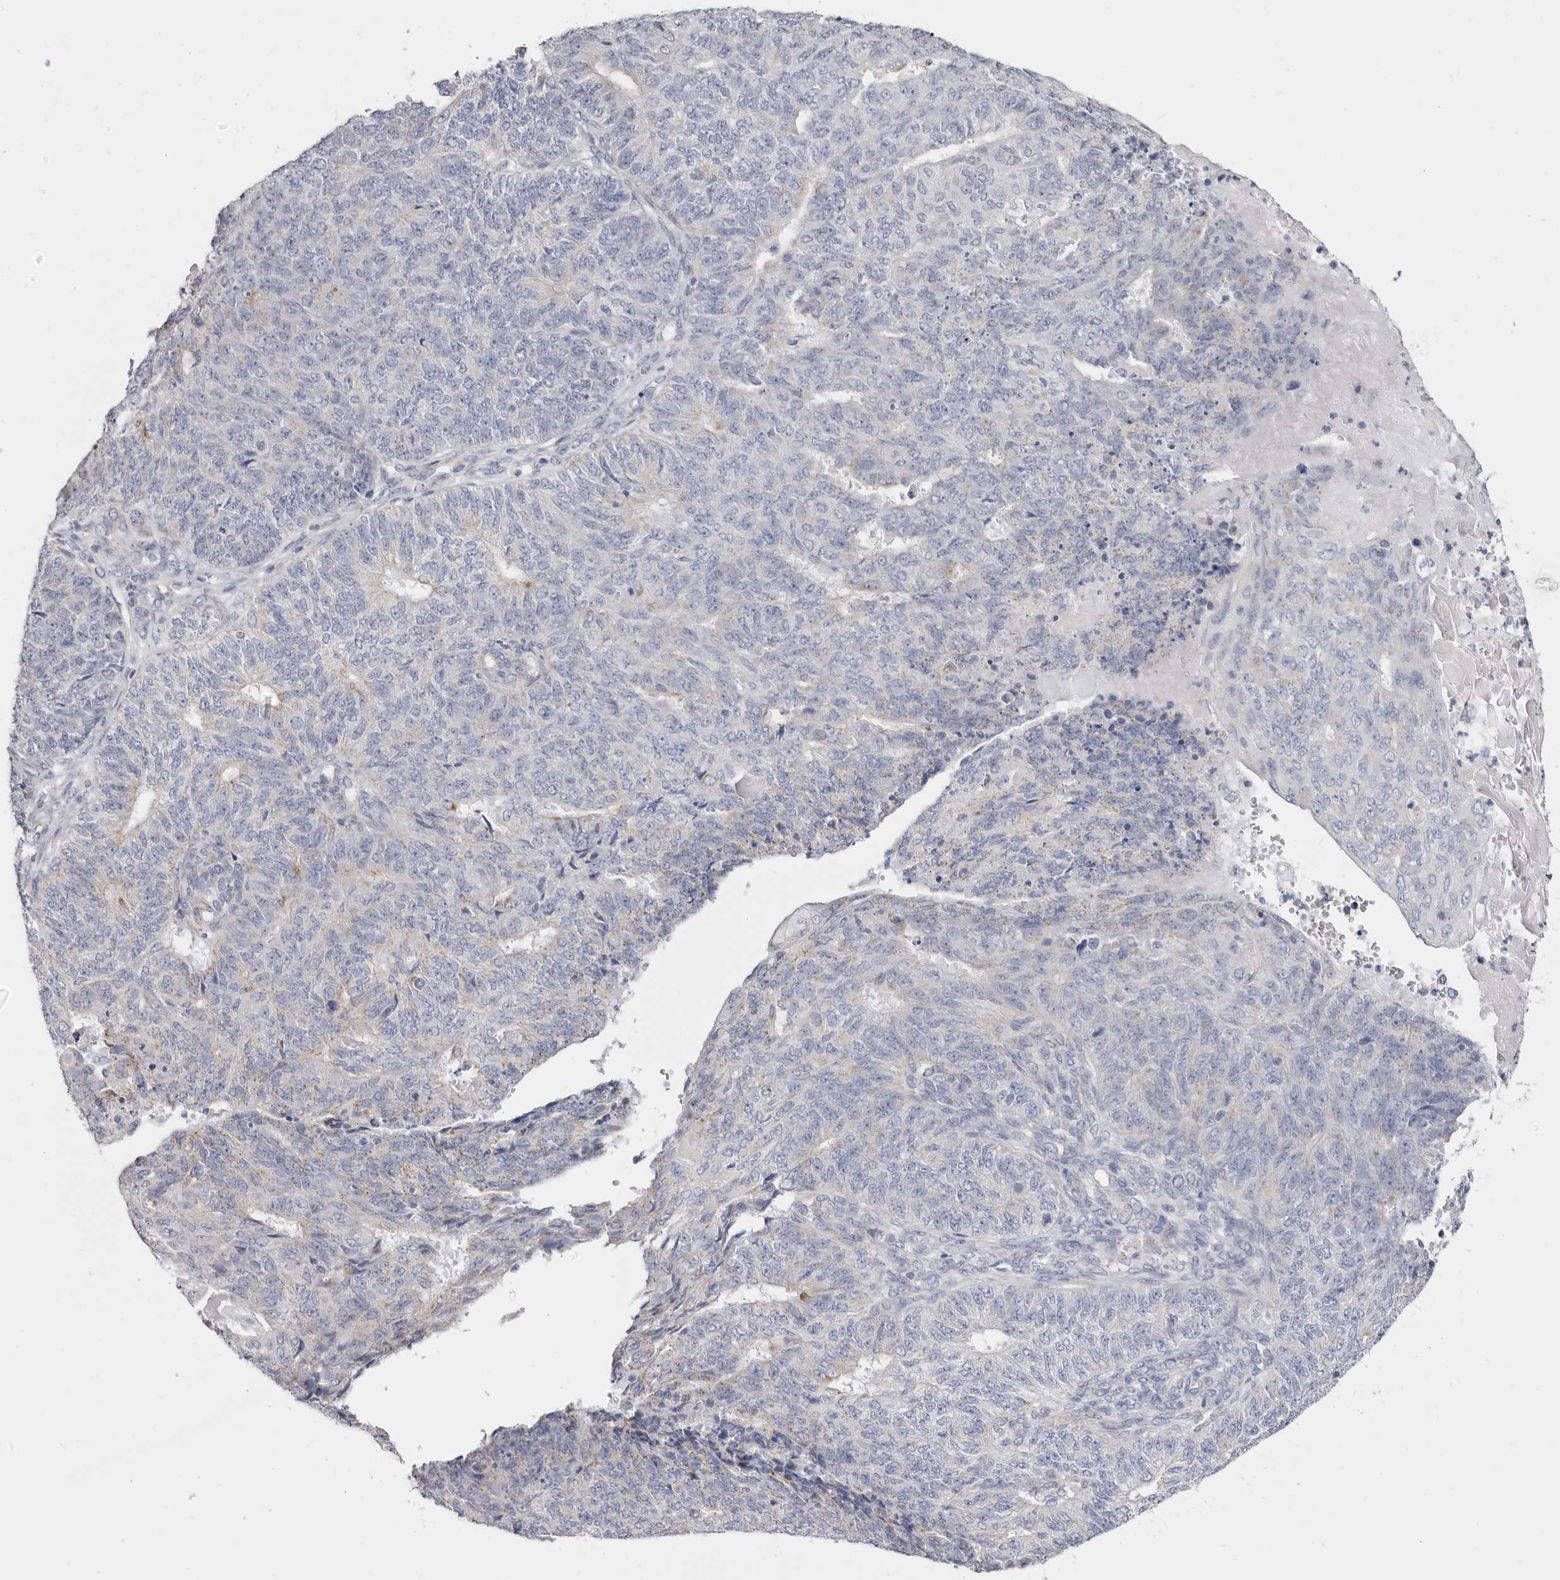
{"staining": {"intensity": "weak", "quantity": "<25%", "location": "cytoplasmic/membranous"}, "tissue": "endometrial cancer", "cell_type": "Tumor cells", "image_type": "cancer", "snomed": [{"axis": "morphology", "description": "Adenocarcinoma, NOS"}, {"axis": "topography", "description": "Endometrium"}], "caption": "This is a image of immunohistochemistry (IHC) staining of endometrial adenocarcinoma, which shows no staining in tumor cells.", "gene": "RSPO2", "patient": {"sex": "female", "age": 32}}